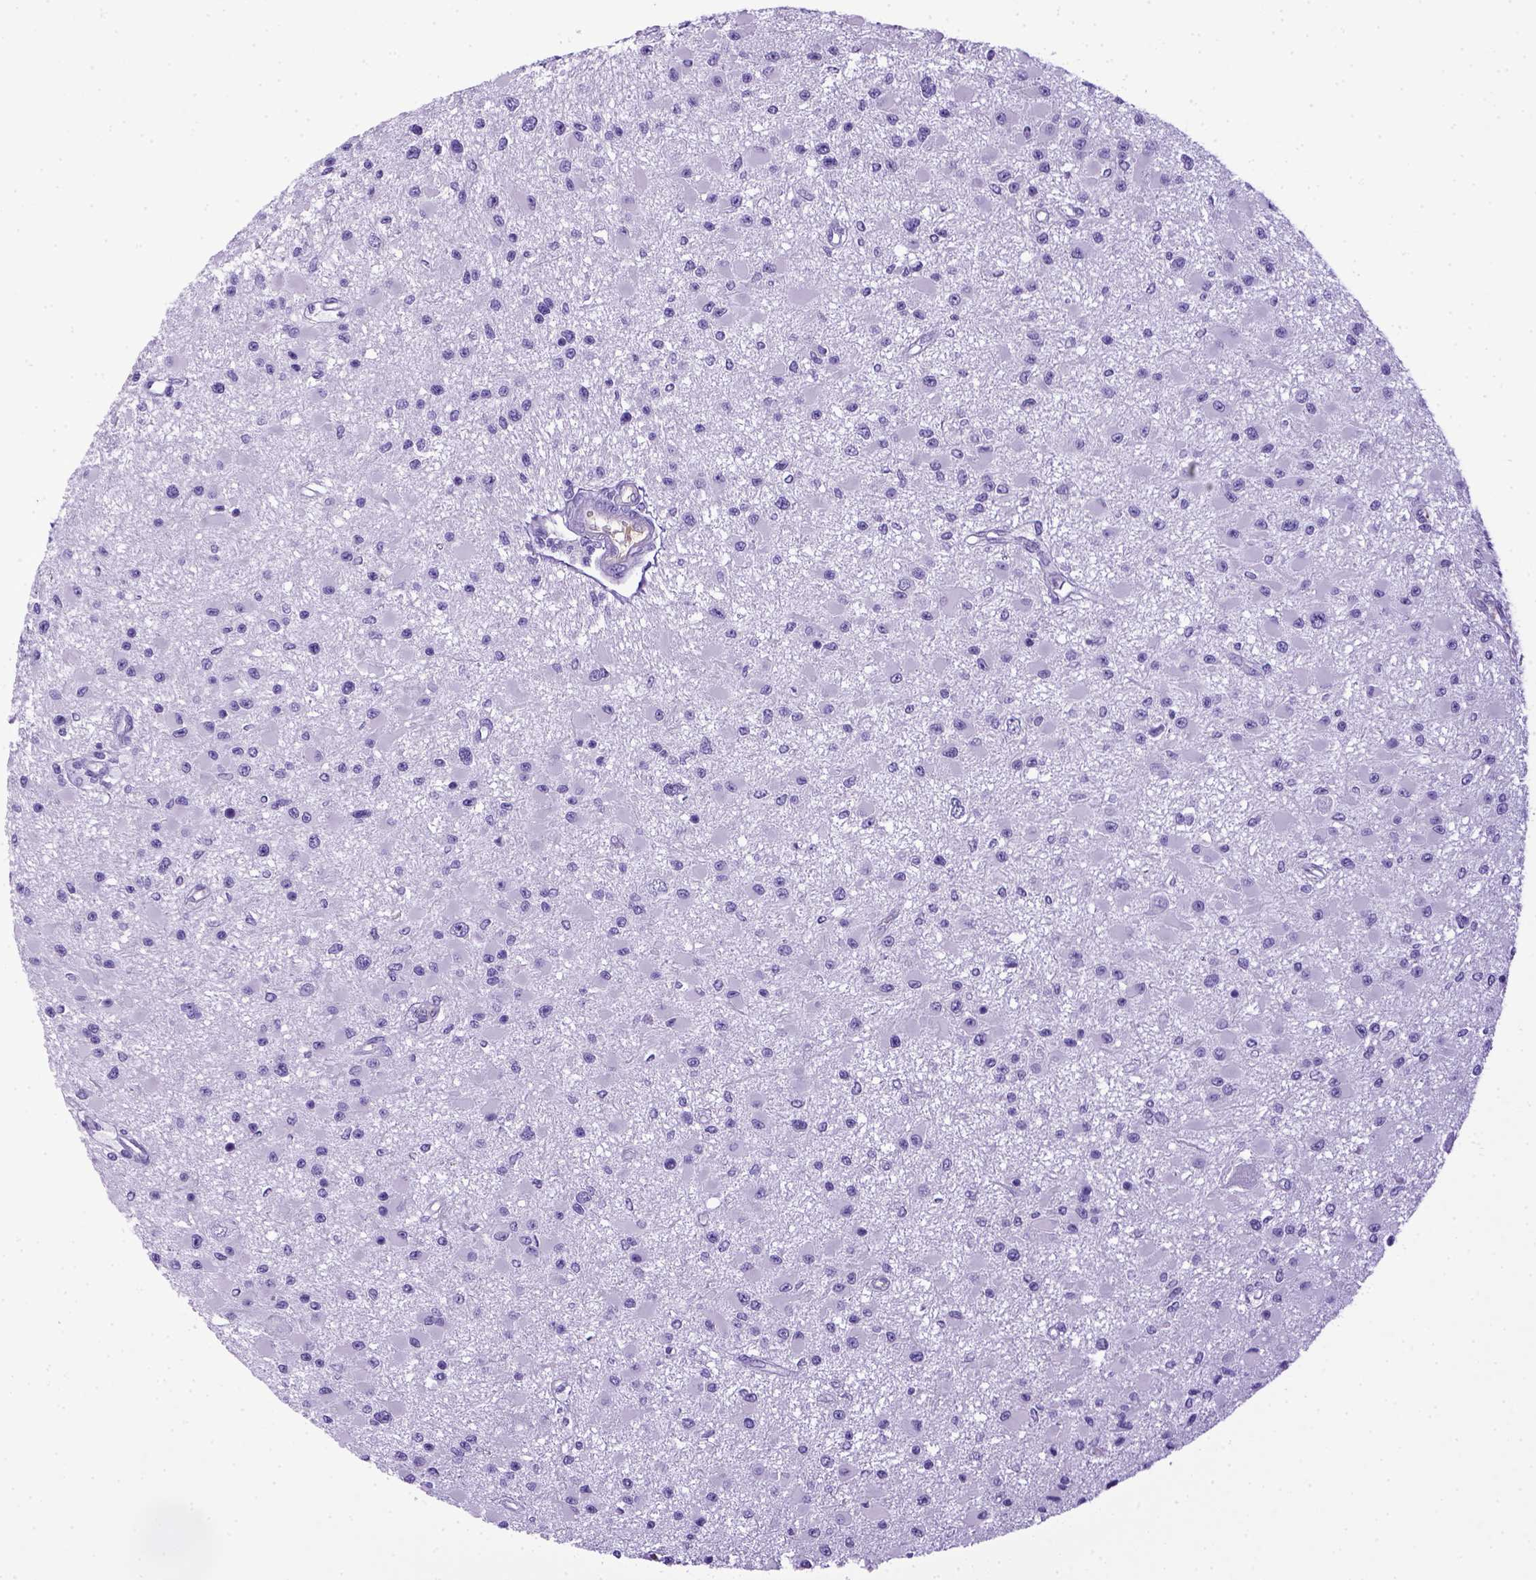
{"staining": {"intensity": "negative", "quantity": "none", "location": "none"}, "tissue": "glioma", "cell_type": "Tumor cells", "image_type": "cancer", "snomed": [{"axis": "morphology", "description": "Glioma, malignant, High grade"}, {"axis": "topography", "description": "Brain"}], "caption": "High power microscopy micrograph of an immunohistochemistry (IHC) histopathology image of malignant high-grade glioma, revealing no significant staining in tumor cells. (Stains: DAB (3,3'-diaminobenzidine) immunohistochemistry with hematoxylin counter stain, Microscopy: brightfield microscopy at high magnification).", "gene": "ITIH4", "patient": {"sex": "male", "age": 54}}